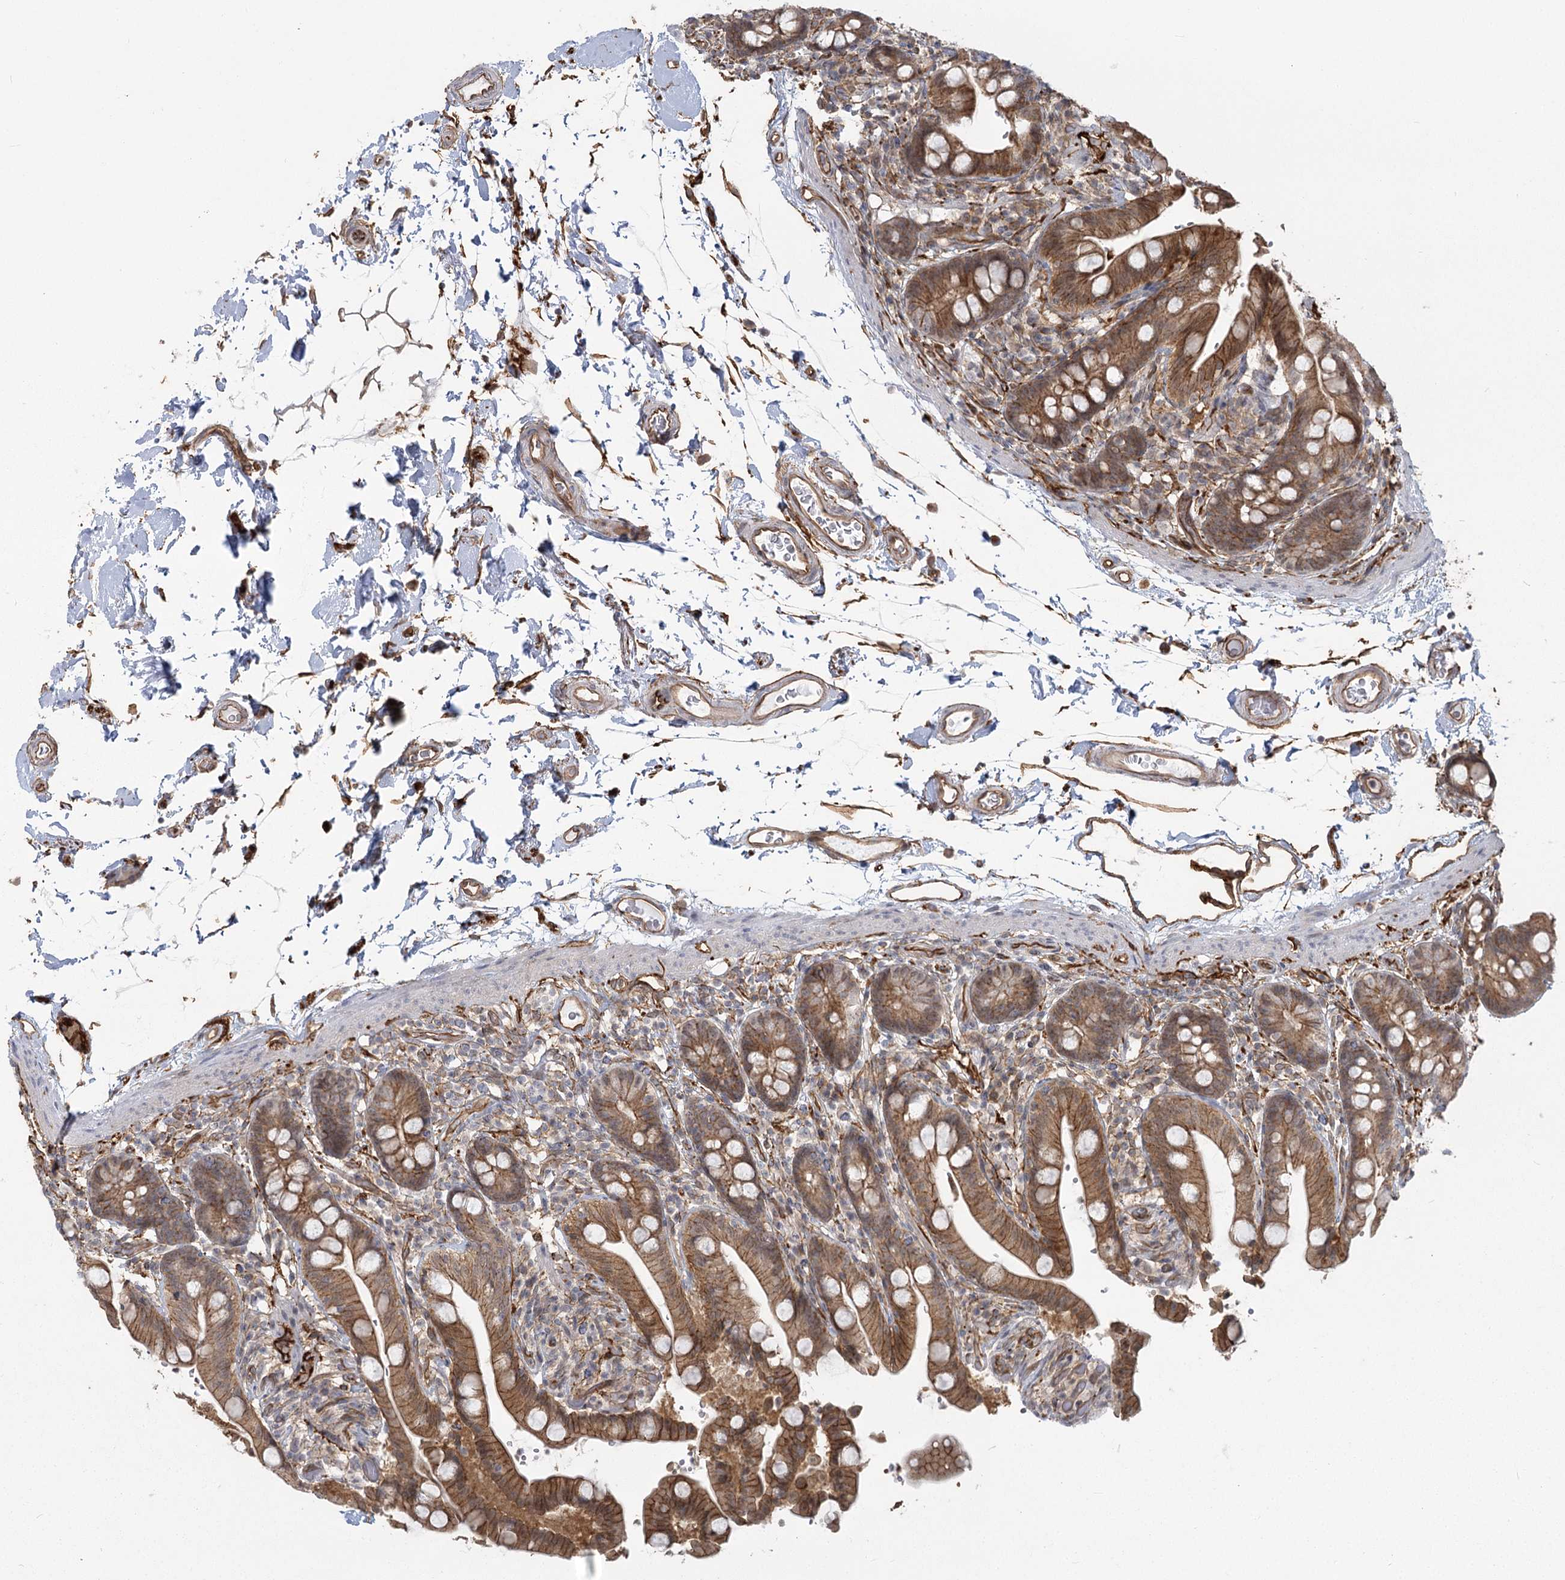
{"staining": {"intensity": "strong", "quantity": ">75%", "location": "cytoplasmic/membranous"}, "tissue": "colon", "cell_type": "Endothelial cells", "image_type": "normal", "snomed": [{"axis": "morphology", "description": "Normal tissue, NOS"}, {"axis": "topography", "description": "Smooth muscle"}, {"axis": "topography", "description": "Colon"}], "caption": "Protein expression analysis of benign human colon reveals strong cytoplasmic/membranous staining in approximately >75% of endothelial cells.", "gene": "RPP14", "patient": {"sex": "male", "age": 73}}